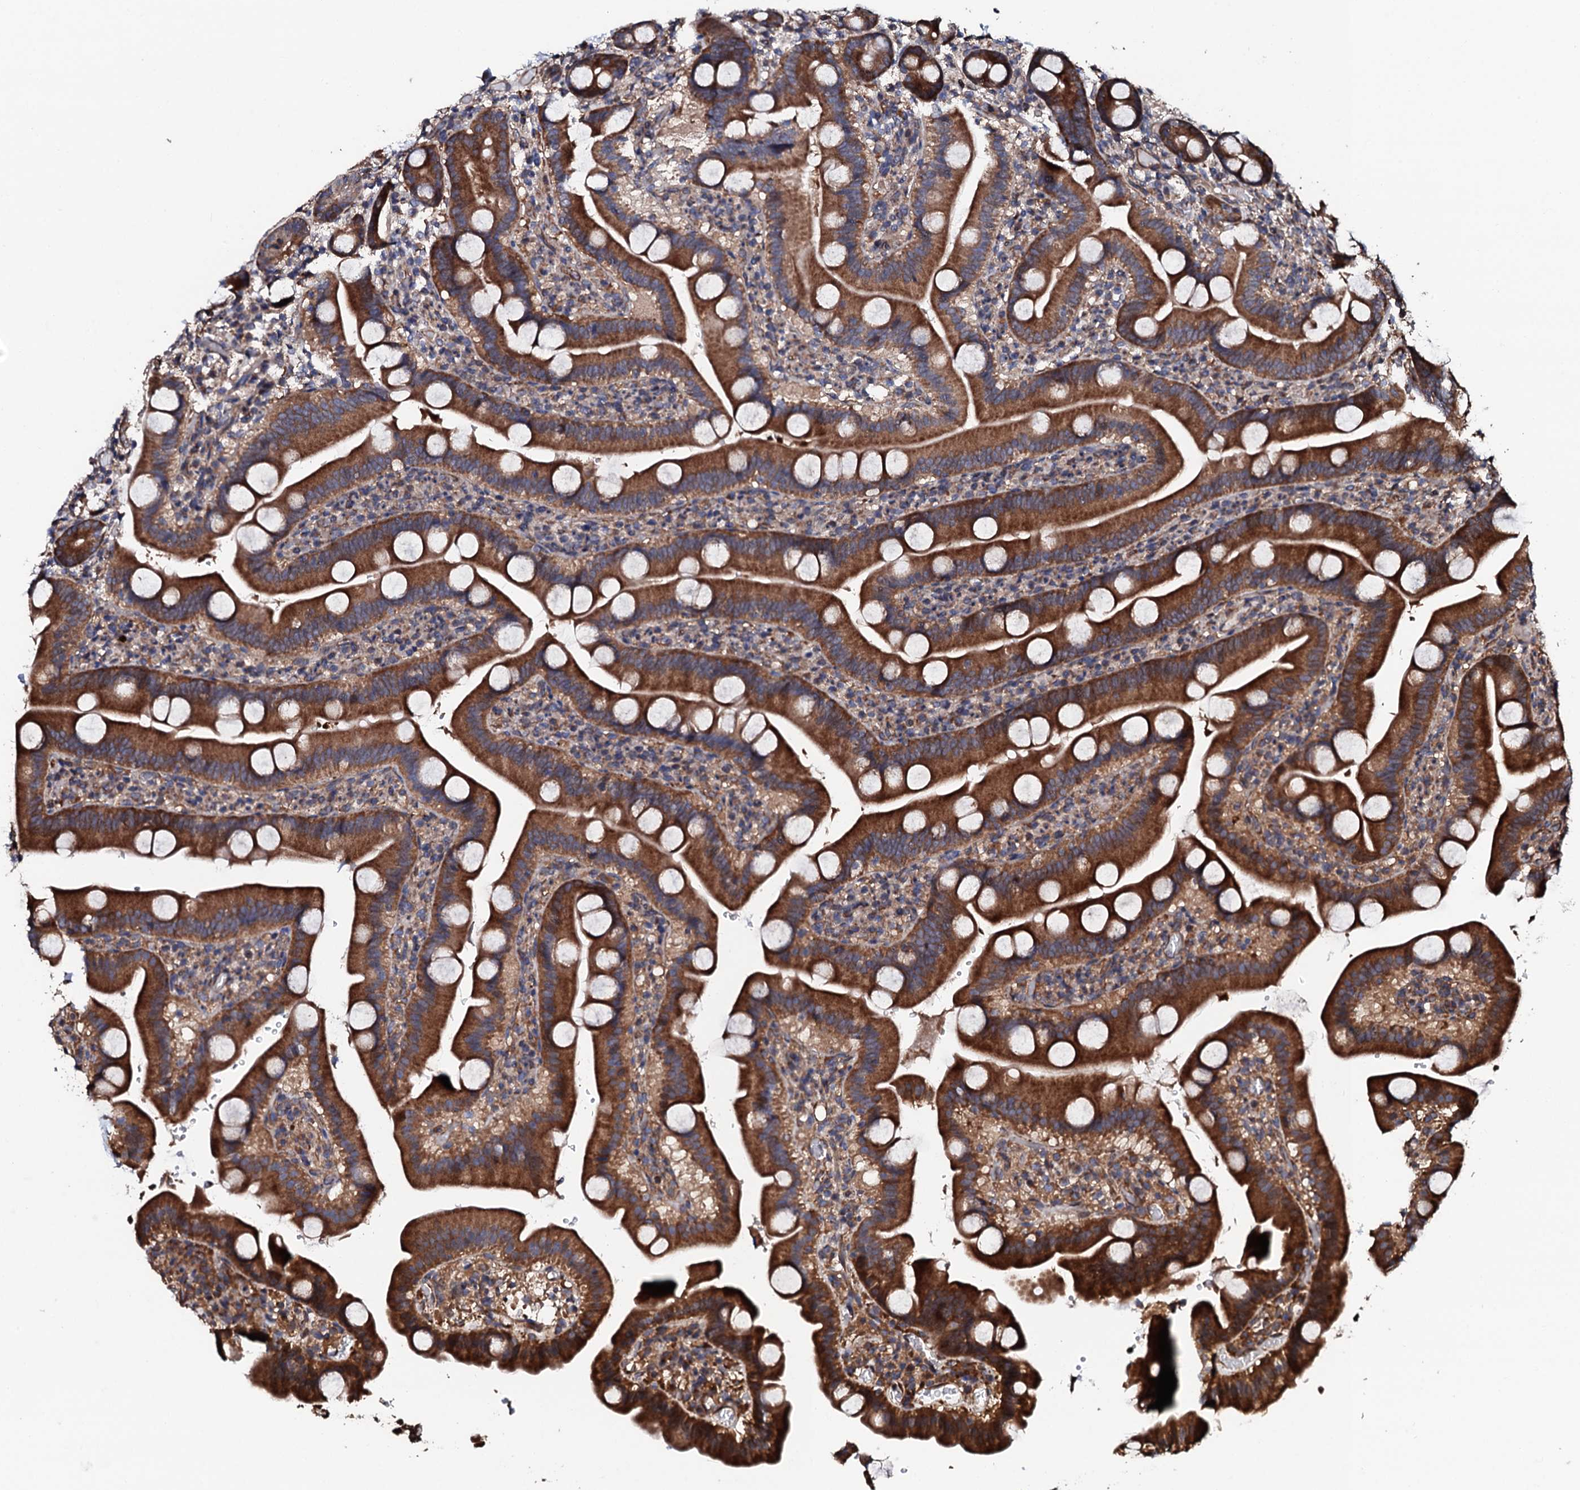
{"staining": {"intensity": "strong", "quantity": ">75%", "location": "cytoplasmic/membranous"}, "tissue": "duodenum", "cell_type": "Glandular cells", "image_type": "normal", "snomed": [{"axis": "morphology", "description": "Normal tissue, NOS"}, {"axis": "topography", "description": "Duodenum"}], "caption": "Immunohistochemistry of unremarkable human duodenum reveals high levels of strong cytoplasmic/membranous positivity in approximately >75% of glandular cells.", "gene": "CKAP5", "patient": {"sex": "male", "age": 55}}